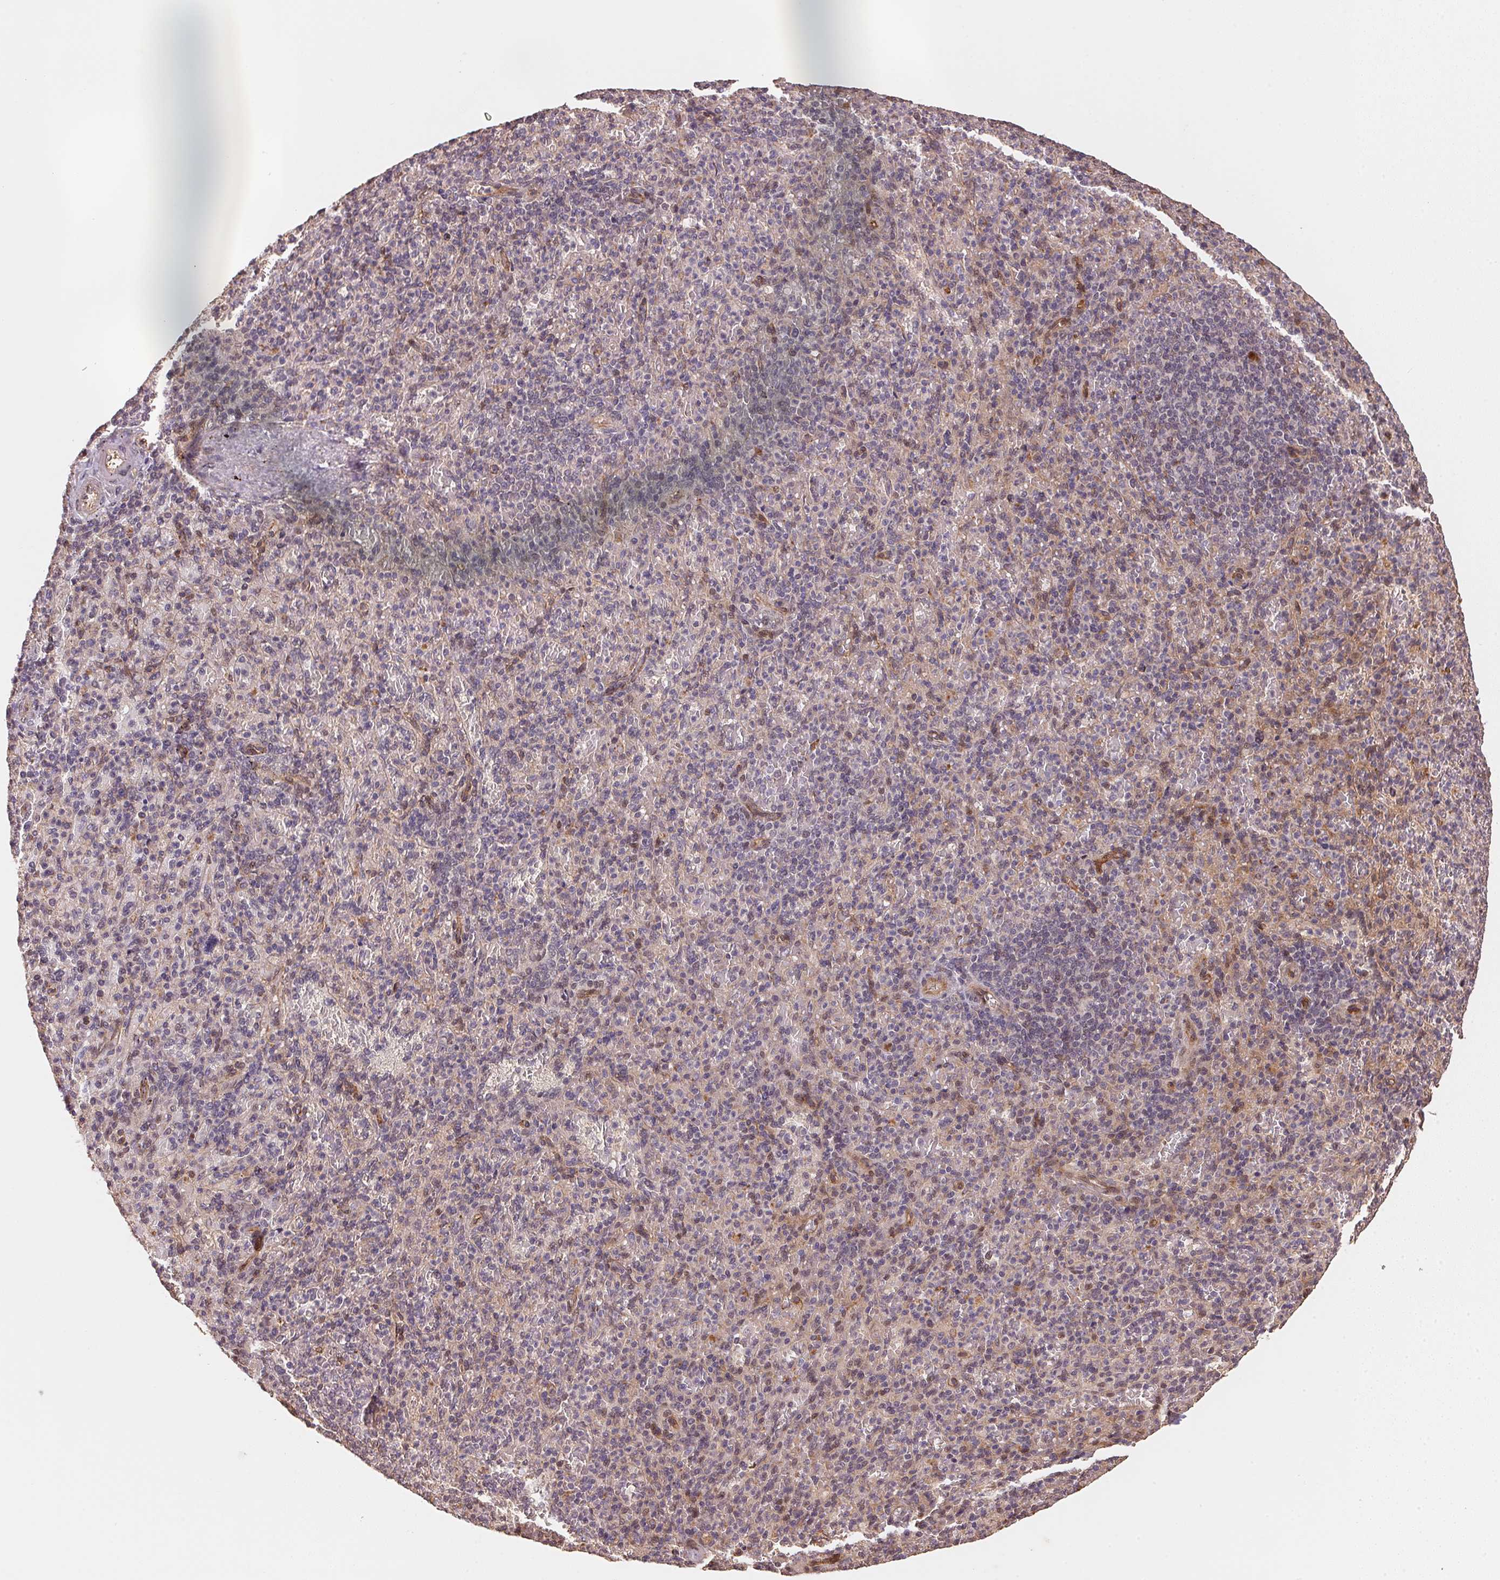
{"staining": {"intensity": "negative", "quantity": "none", "location": "none"}, "tissue": "spleen", "cell_type": "Cells in red pulp", "image_type": "normal", "snomed": [{"axis": "morphology", "description": "Normal tissue, NOS"}, {"axis": "topography", "description": "Spleen"}], "caption": "This is a image of immunohistochemistry staining of normal spleen, which shows no positivity in cells in red pulp. The staining was performed using DAB (3,3'-diaminobenzidine) to visualize the protein expression in brown, while the nuclei were stained in blue with hematoxylin (Magnification: 20x).", "gene": "TMEM222", "patient": {"sex": "female", "age": 74}}